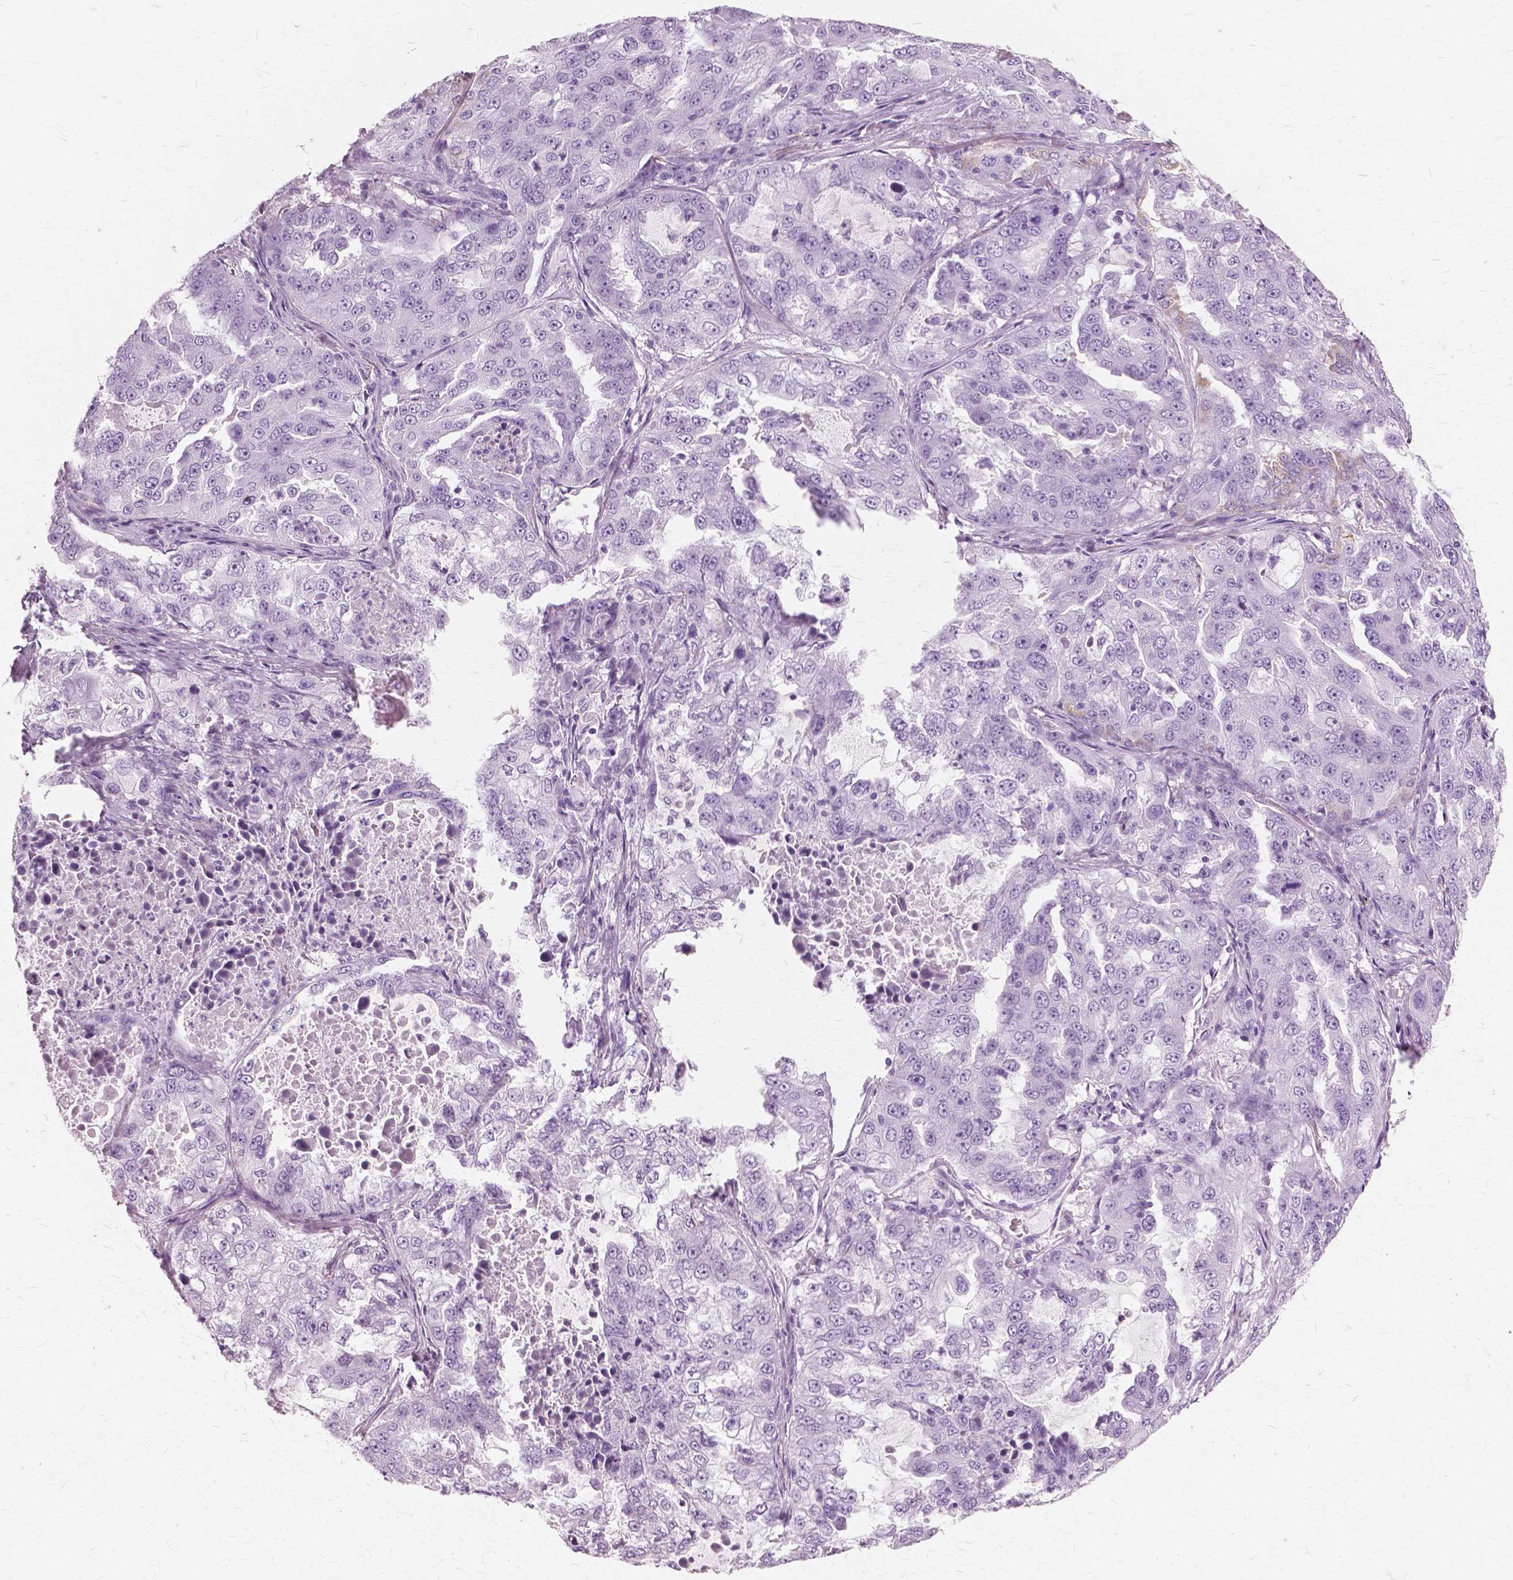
{"staining": {"intensity": "negative", "quantity": "none", "location": "none"}, "tissue": "lung cancer", "cell_type": "Tumor cells", "image_type": "cancer", "snomed": [{"axis": "morphology", "description": "Adenocarcinoma, NOS"}, {"axis": "topography", "description": "Lung"}], "caption": "Immunohistochemistry micrograph of neoplastic tissue: adenocarcinoma (lung) stained with DAB demonstrates no significant protein expression in tumor cells.", "gene": "SFTPD", "patient": {"sex": "female", "age": 61}}